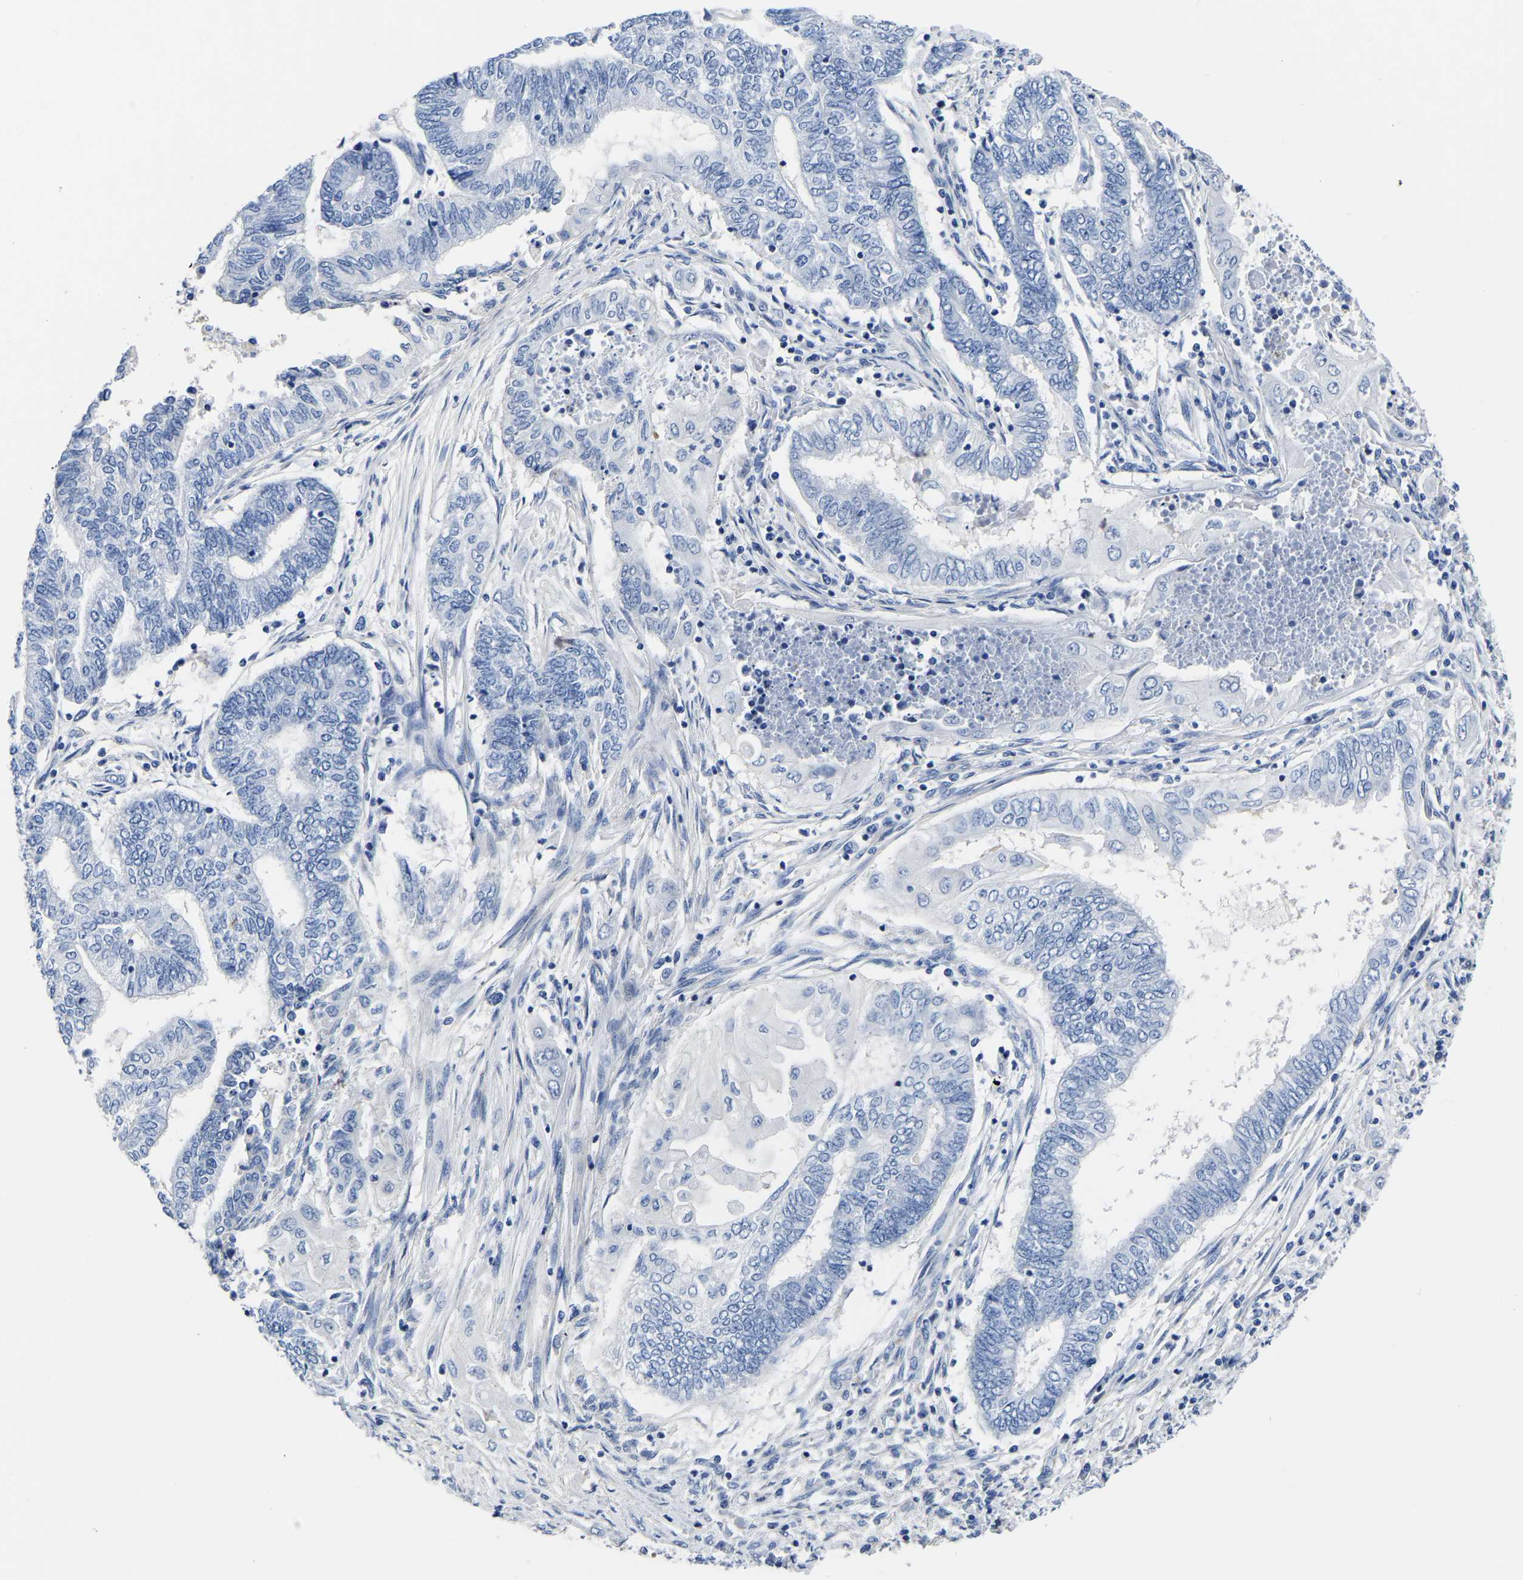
{"staining": {"intensity": "negative", "quantity": "none", "location": "none"}, "tissue": "endometrial cancer", "cell_type": "Tumor cells", "image_type": "cancer", "snomed": [{"axis": "morphology", "description": "Adenocarcinoma, NOS"}, {"axis": "topography", "description": "Uterus"}, {"axis": "topography", "description": "Endometrium"}], "caption": "This is an immunohistochemistry photomicrograph of human endometrial adenocarcinoma. There is no positivity in tumor cells.", "gene": "SLC45A3", "patient": {"sex": "female", "age": 70}}